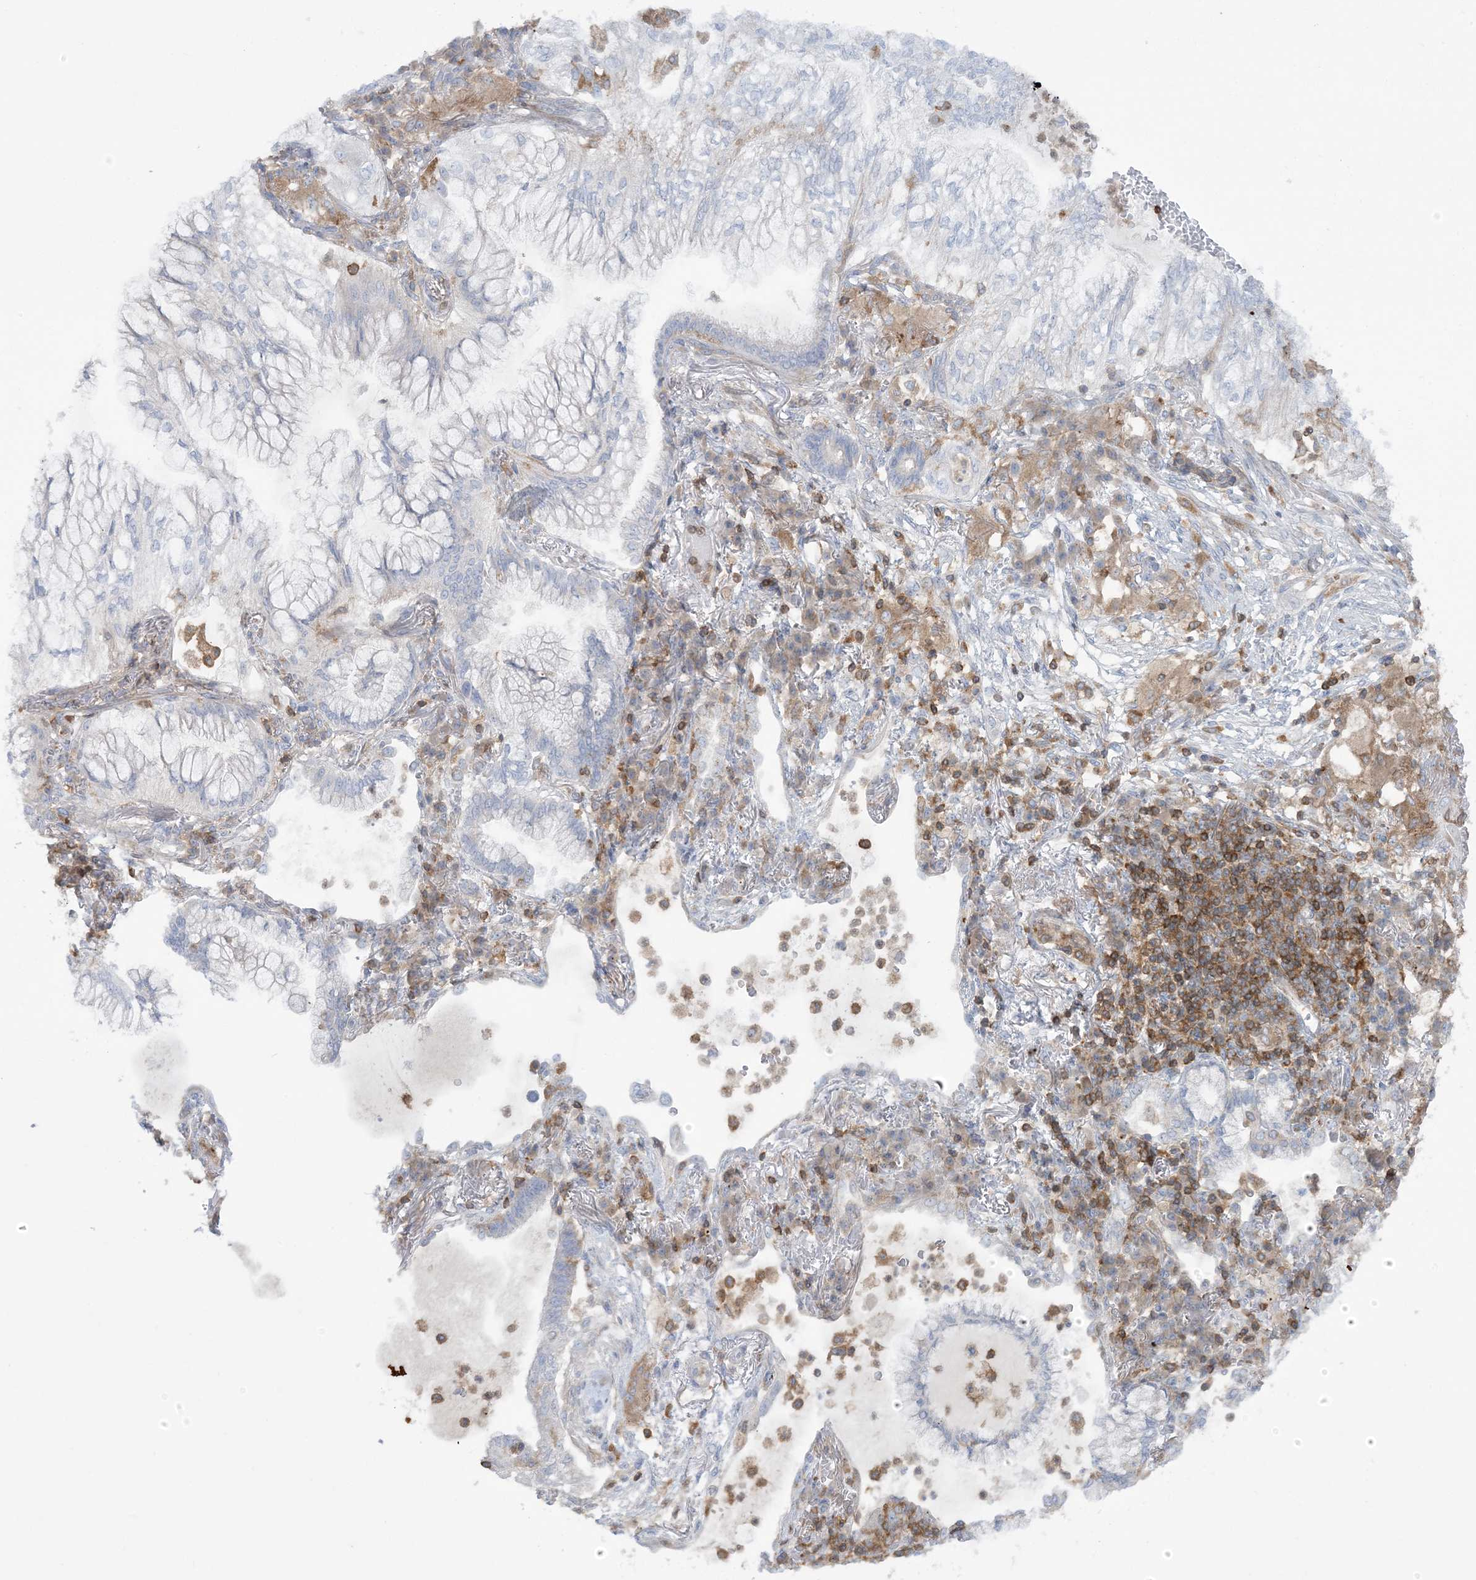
{"staining": {"intensity": "negative", "quantity": "none", "location": "none"}, "tissue": "lung cancer", "cell_type": "Tumor cells", "image_type": "cancer", "snomed": [{"axis": "morphology", "description": "Adenocarcinoma, NOS"}, {"axis": "topography", "description": "Lung"}], "caption": "This is a photomicrograph of immunohistochemistry staining of lung cancer, which shows no expression in tumor cells. (DAB immunohistochemistry visualized using brightfield microscopy, high magnification).", "gene": "ARHGAP30", "patient": {"sex": "female", "age": 70}}